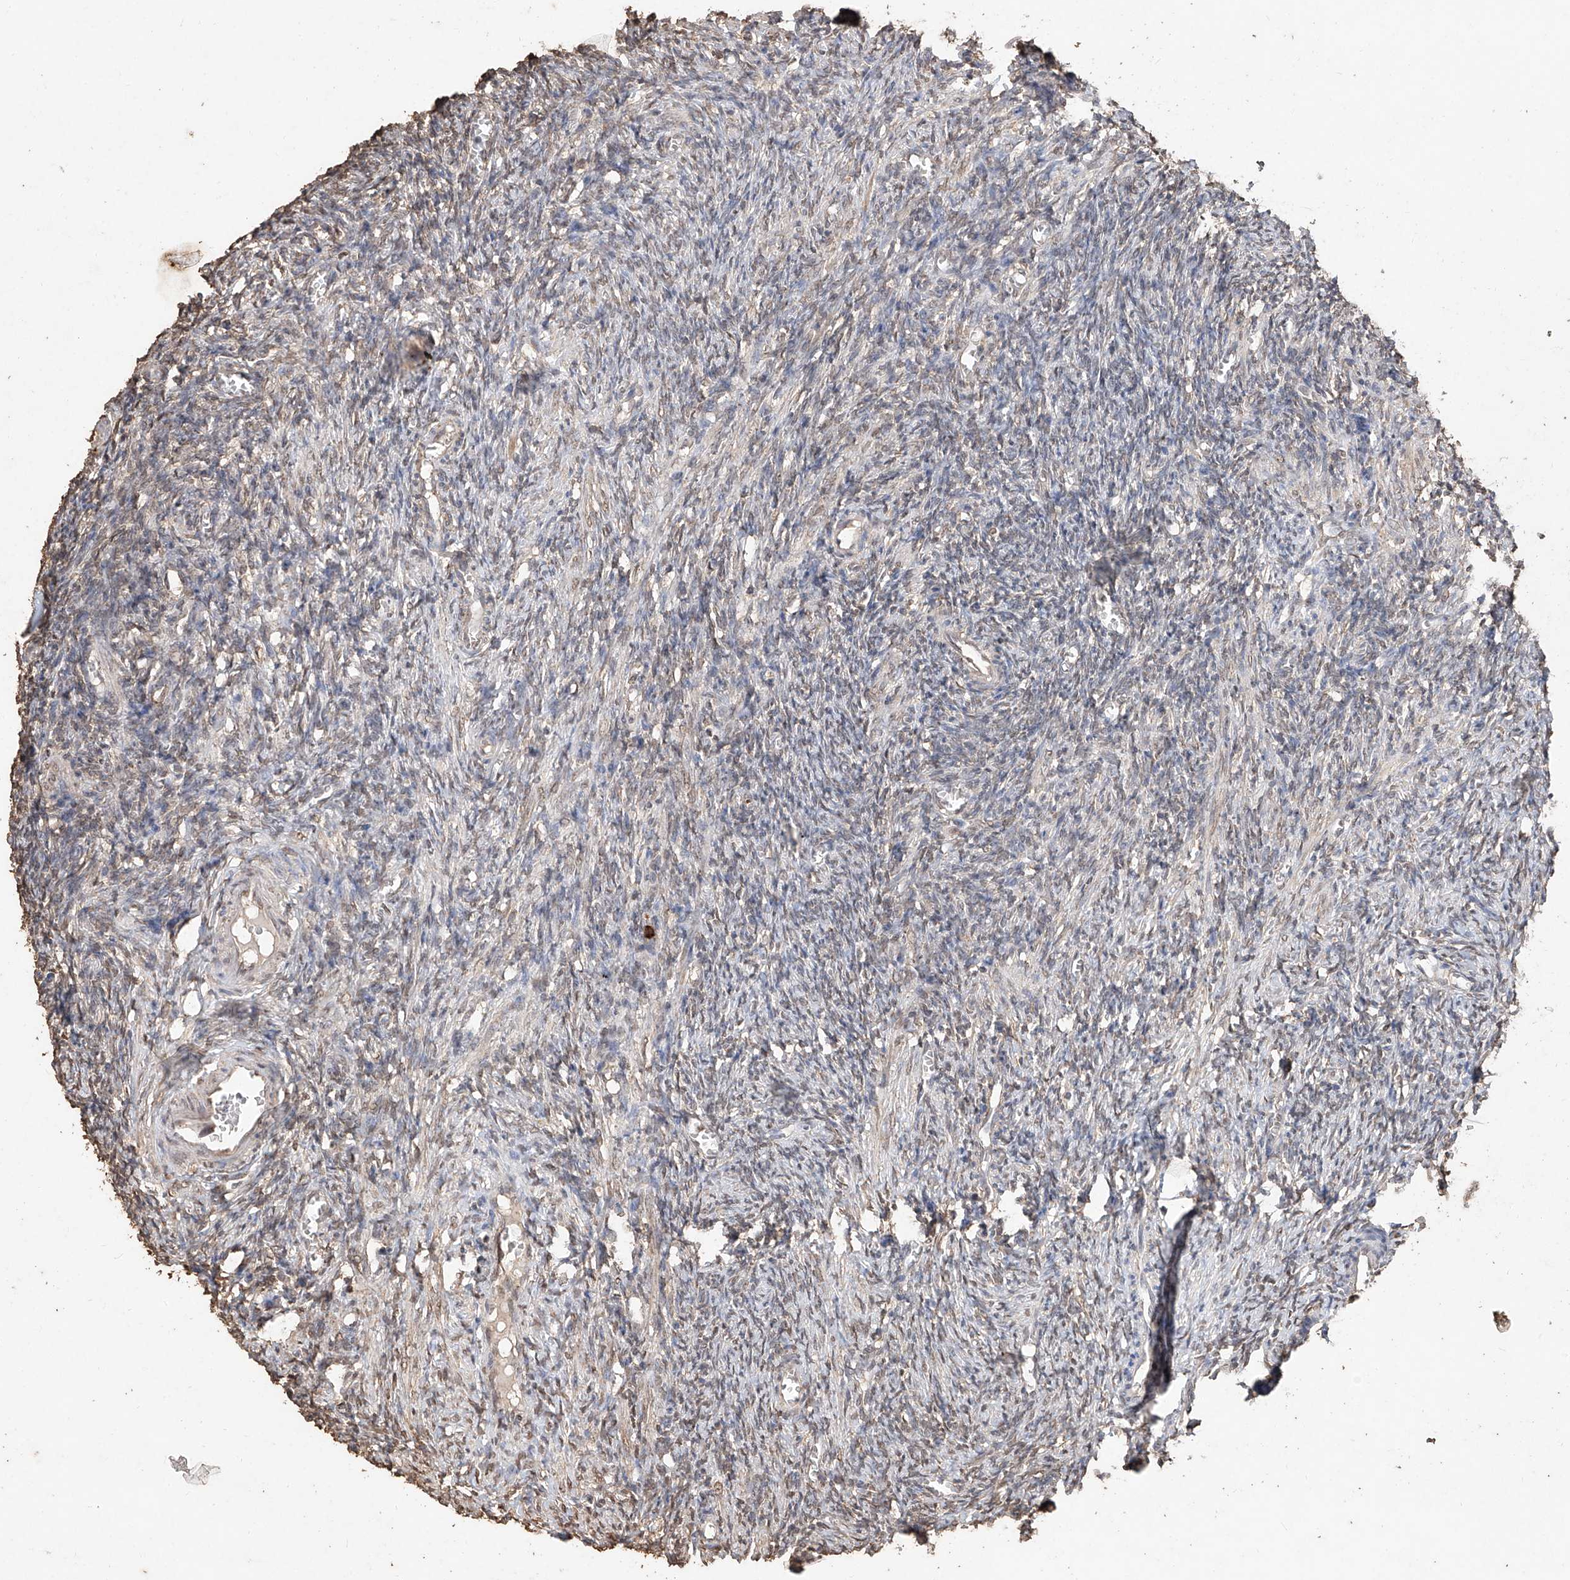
{"staining": {"intensity": "moderate", "quantity": "25%-75%", "location": "cytoplasmic/membranous,nuclear"}, "tissue": "ovary", "cell_type": "Ovarian stroma cells", "image_type": "normal", "snomed": [{"axis": "morphology", "description": "Normal tissue, NOS"}, {"axis": "topography", "description": "Ovary"}], "caption": "Immunohistochemical staining of benign human ovary demonstrates medium levels of moderate cytoplasmic/membranous,nuclear positivity in approximately 25%-75% of ovarian stroma cells. The staining is performed using DAB brown chromogen to label protein expression. The nuclei are counter-stained blue using hematoxylin.", "gene": "ELOVL1", "patient": {"sex": "female", "age": 27}}